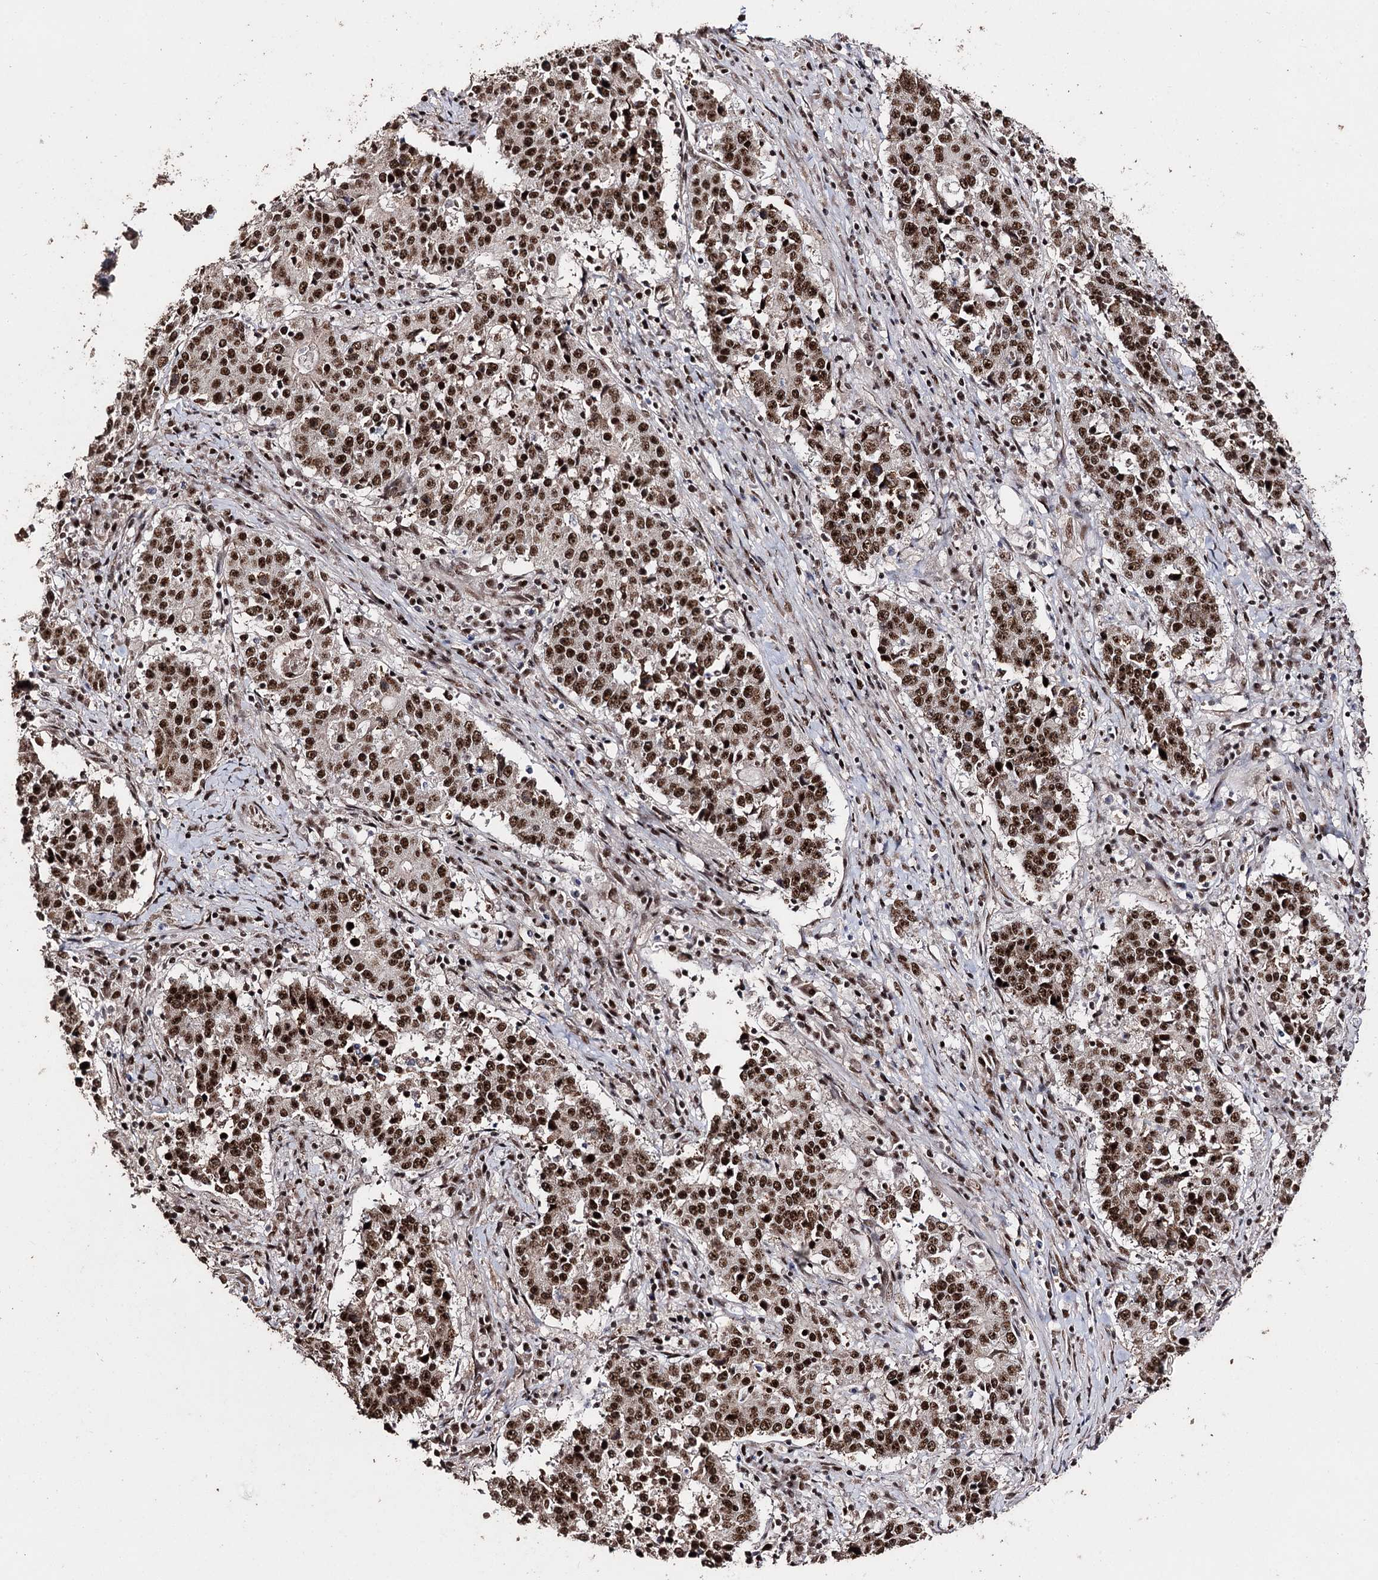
{"staining": {"intensity": "strong", "quantity": ">75%", "location": "nuclear"}, "tissue": "stomach cancer", "cell_type": "Tumor cells", "image_type": "cancer", "snomed": [{"axis": "morphology", "description": "Adenocarcinoma, NOS"}, {"axis": "topography", "description": "Stomach"}], "caption": "Adenocarcinoma (stomach) was stained to show a protein in brown. There is high levels of strong nuclear staining in approximately >75% of tumor cells.", "gene": "U2SURP", "patient": {"sex": "male", "age": 59}}